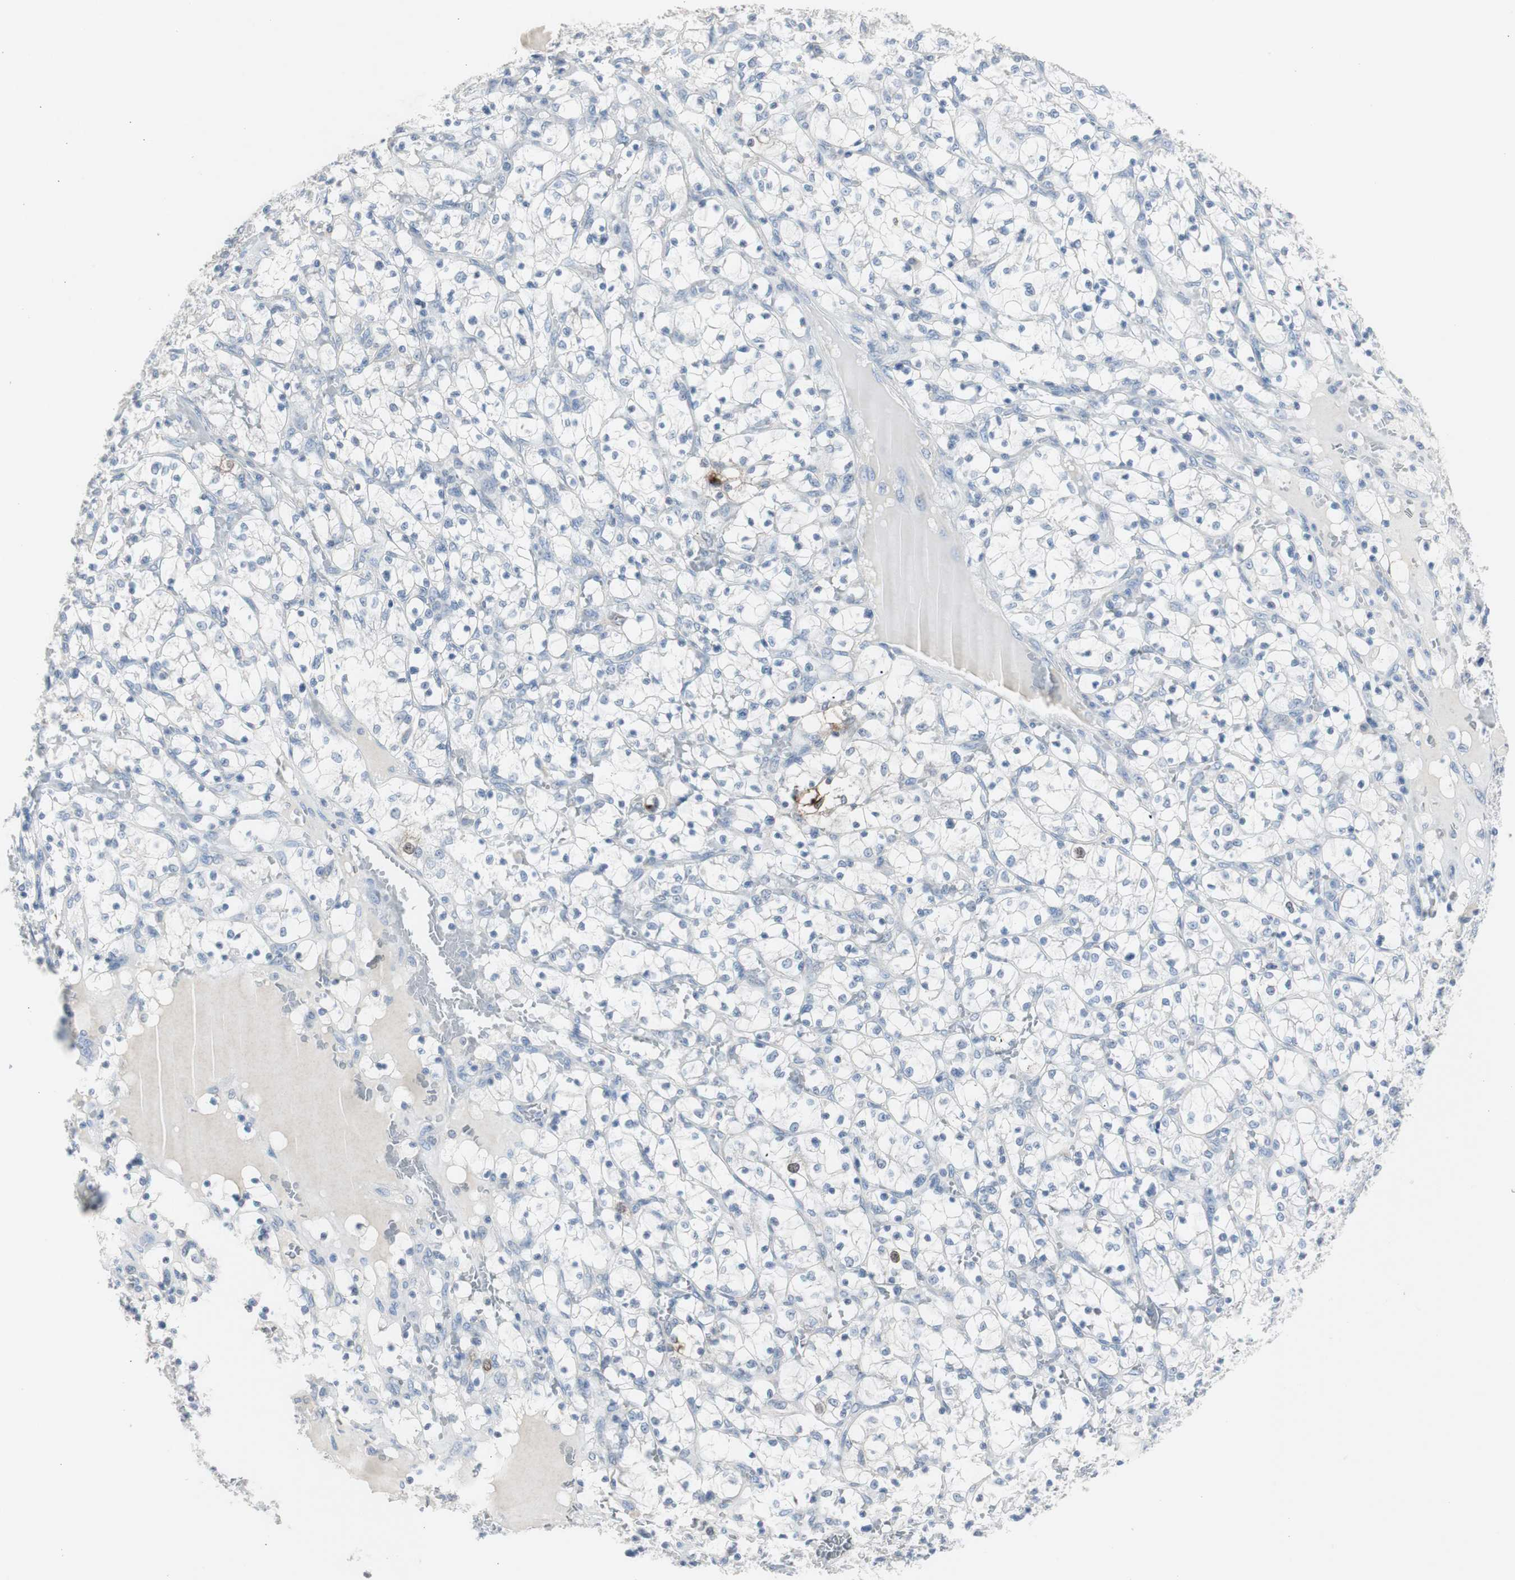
{"staining": {"intensity": "negative", "quantity": "none", "location": "none"}, "tissue": "renal cancer", "cell_type": "Tumor cells", "image_type": "cancer", "snomed": [{"axis": "morphology", "description": "Adenocarcinoma, NOS"}, {"axis": "topography", "description": "Kidney"}], "caption": "This image is of renal cancer (adenocarcinoma) stained with immunohistochemistry to label a protein in brown with the nuclei are counter-stained blue. There is no staining in tumor cells.", "gene": "TK1", "patient": {"sex": "female", "age": 69}}